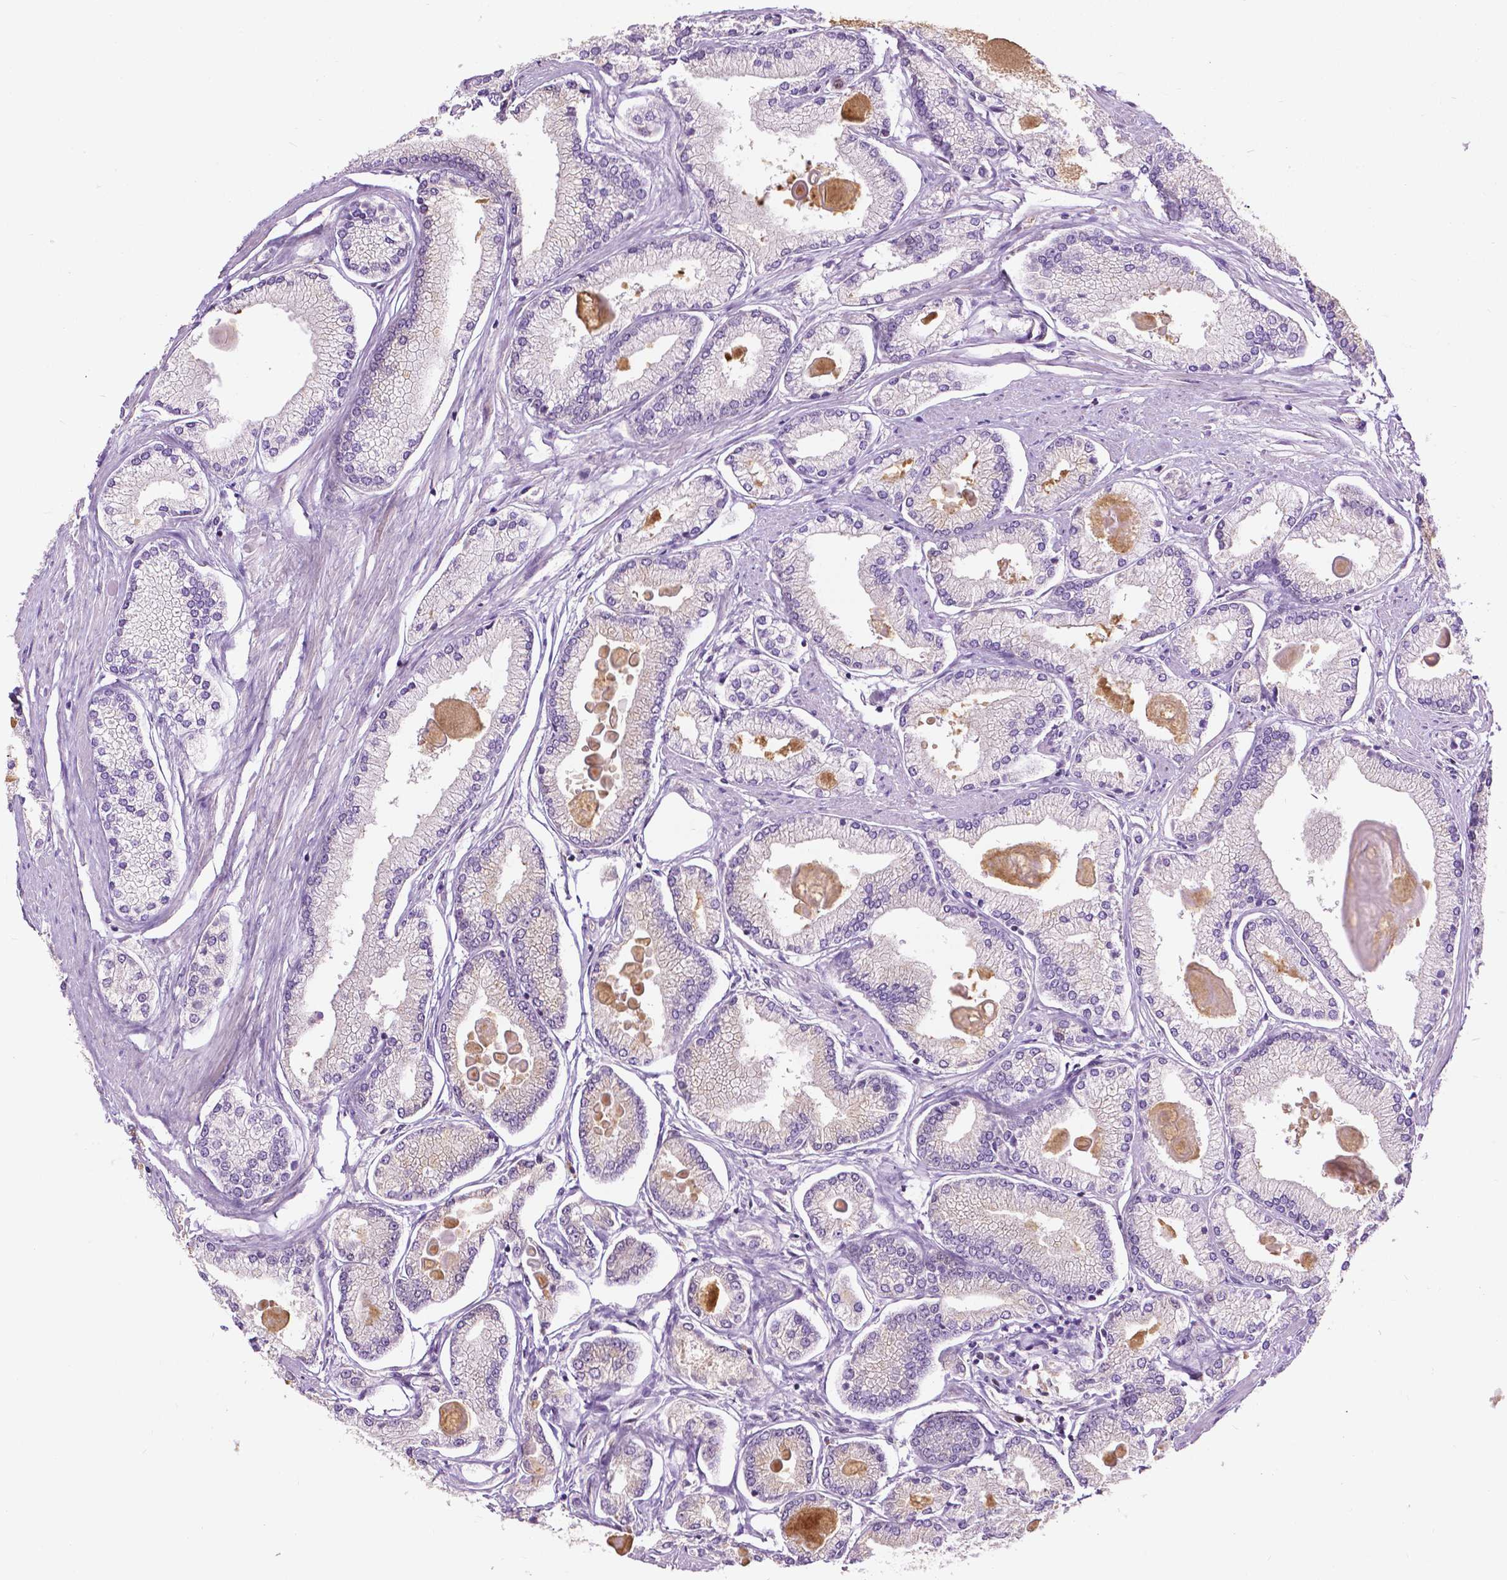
{"staining": {"intensity": "negative", "quantity": "none", "location": "none"}, "tissue": "prostate cancer", "cell_type": "Tumor cells", "image_type": "cancer", "snomed": [{"axis": "morphology", "description": "Adenocarcinoma, High grade"}, {"axis": "topography", "description": "Prostate"}], "caption": "An immunohistochemistry histopathology image of adenocarcinoma (high-grade) (prostate) is shown. There is no staining in tumor cells of adenocarcinoma (high-grade) (prostate).", "gene": "ZNF41", "patient": {"sex": "male", "age": 68}}